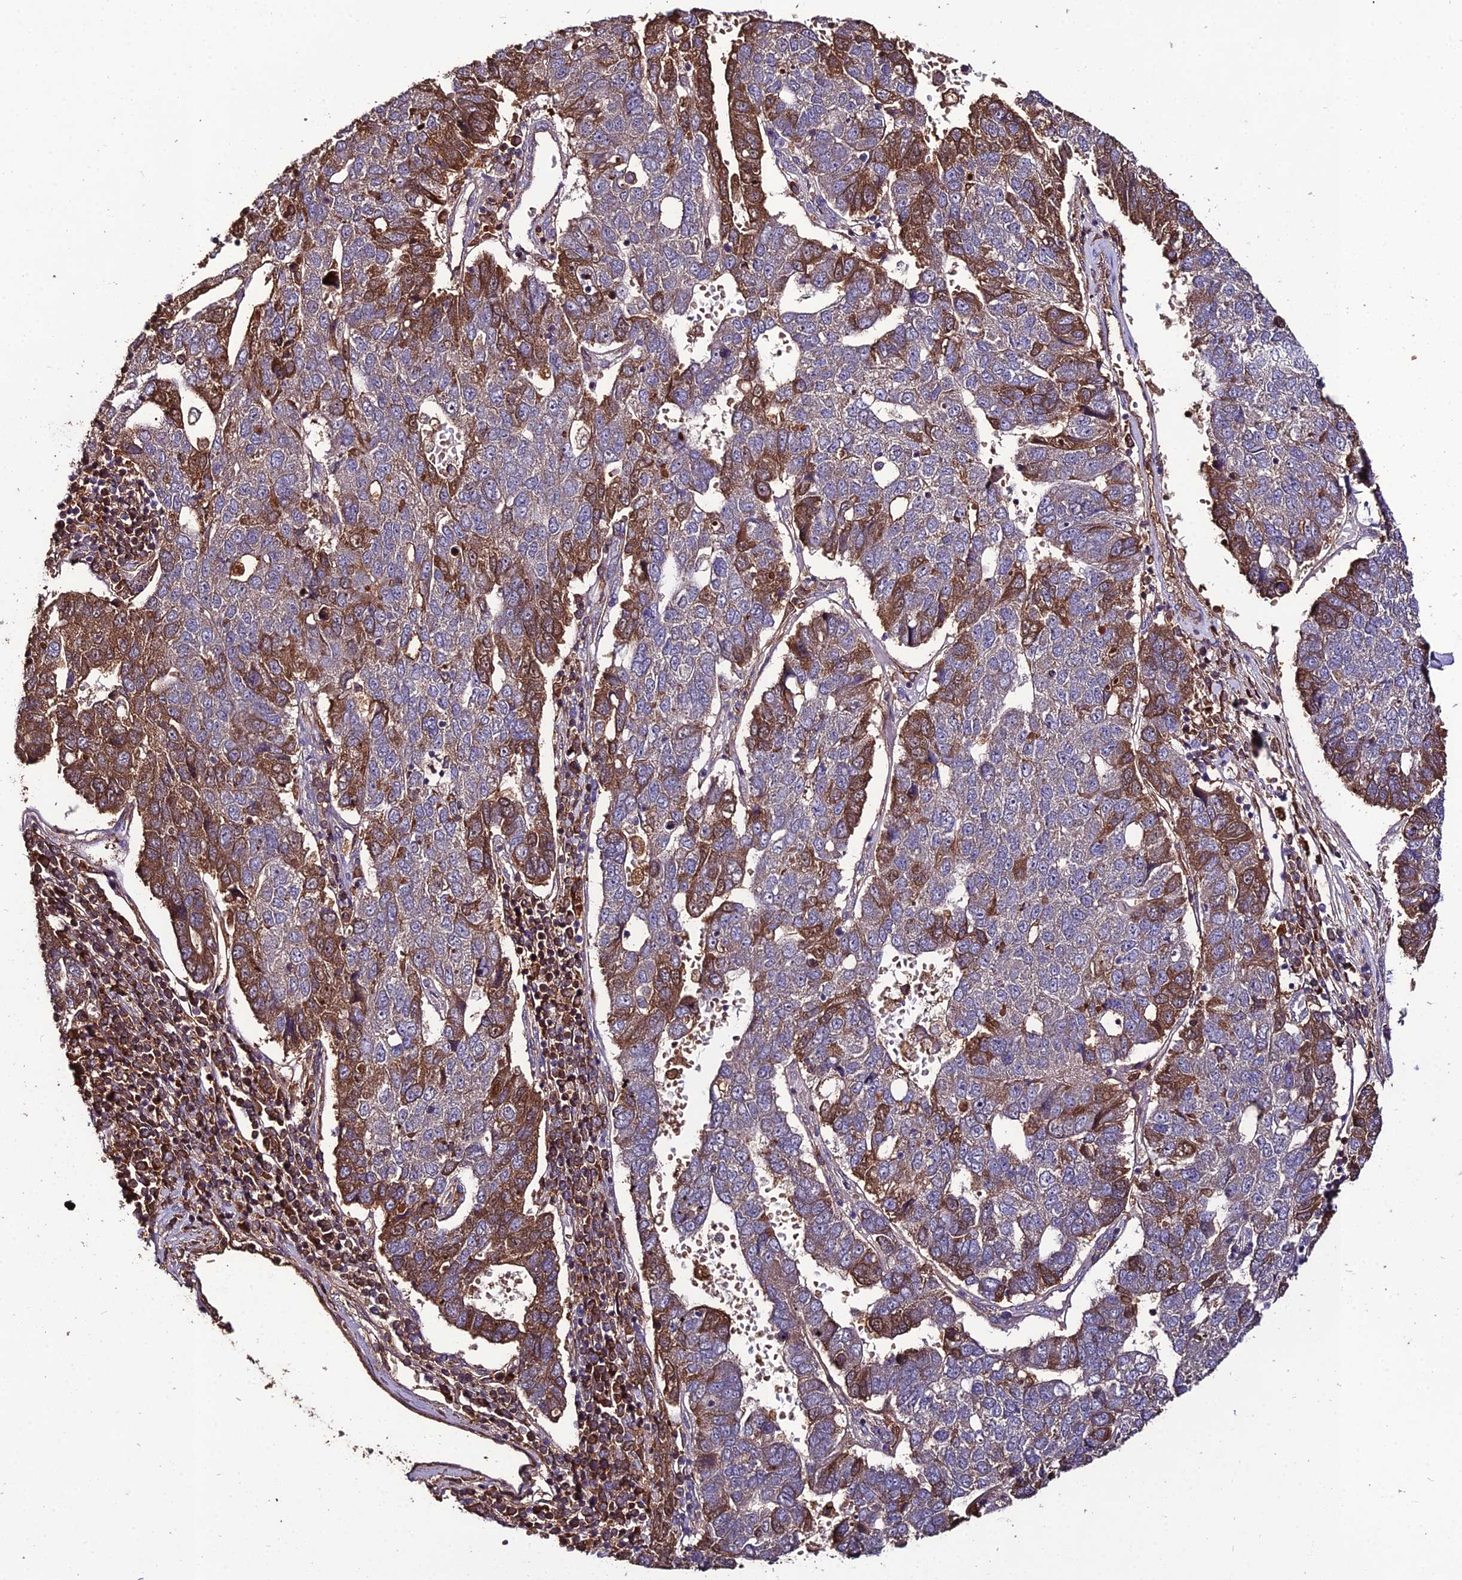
{"staining": {"intensity": "moderate", "quantity": "<25%", "location": "cytoplasmic/membranous"}, "tissue": "pancreatic cancer", "cell_type": "Tumor cells", "image_type": "cancer", "snomed": [{"axis": "morphology", "description": "Adenocarcinoma, NOS"}, {"axis": "topography", "description": "Pancreas"}], "caption": "Immunohistochemical staining of pancreatic cancer displays moderate cytoplasmic/membranous protein expression in approximately <25% of tumor cells.", "gene": "KCTD16", "patient": {"sex": "female", "age": 61}}